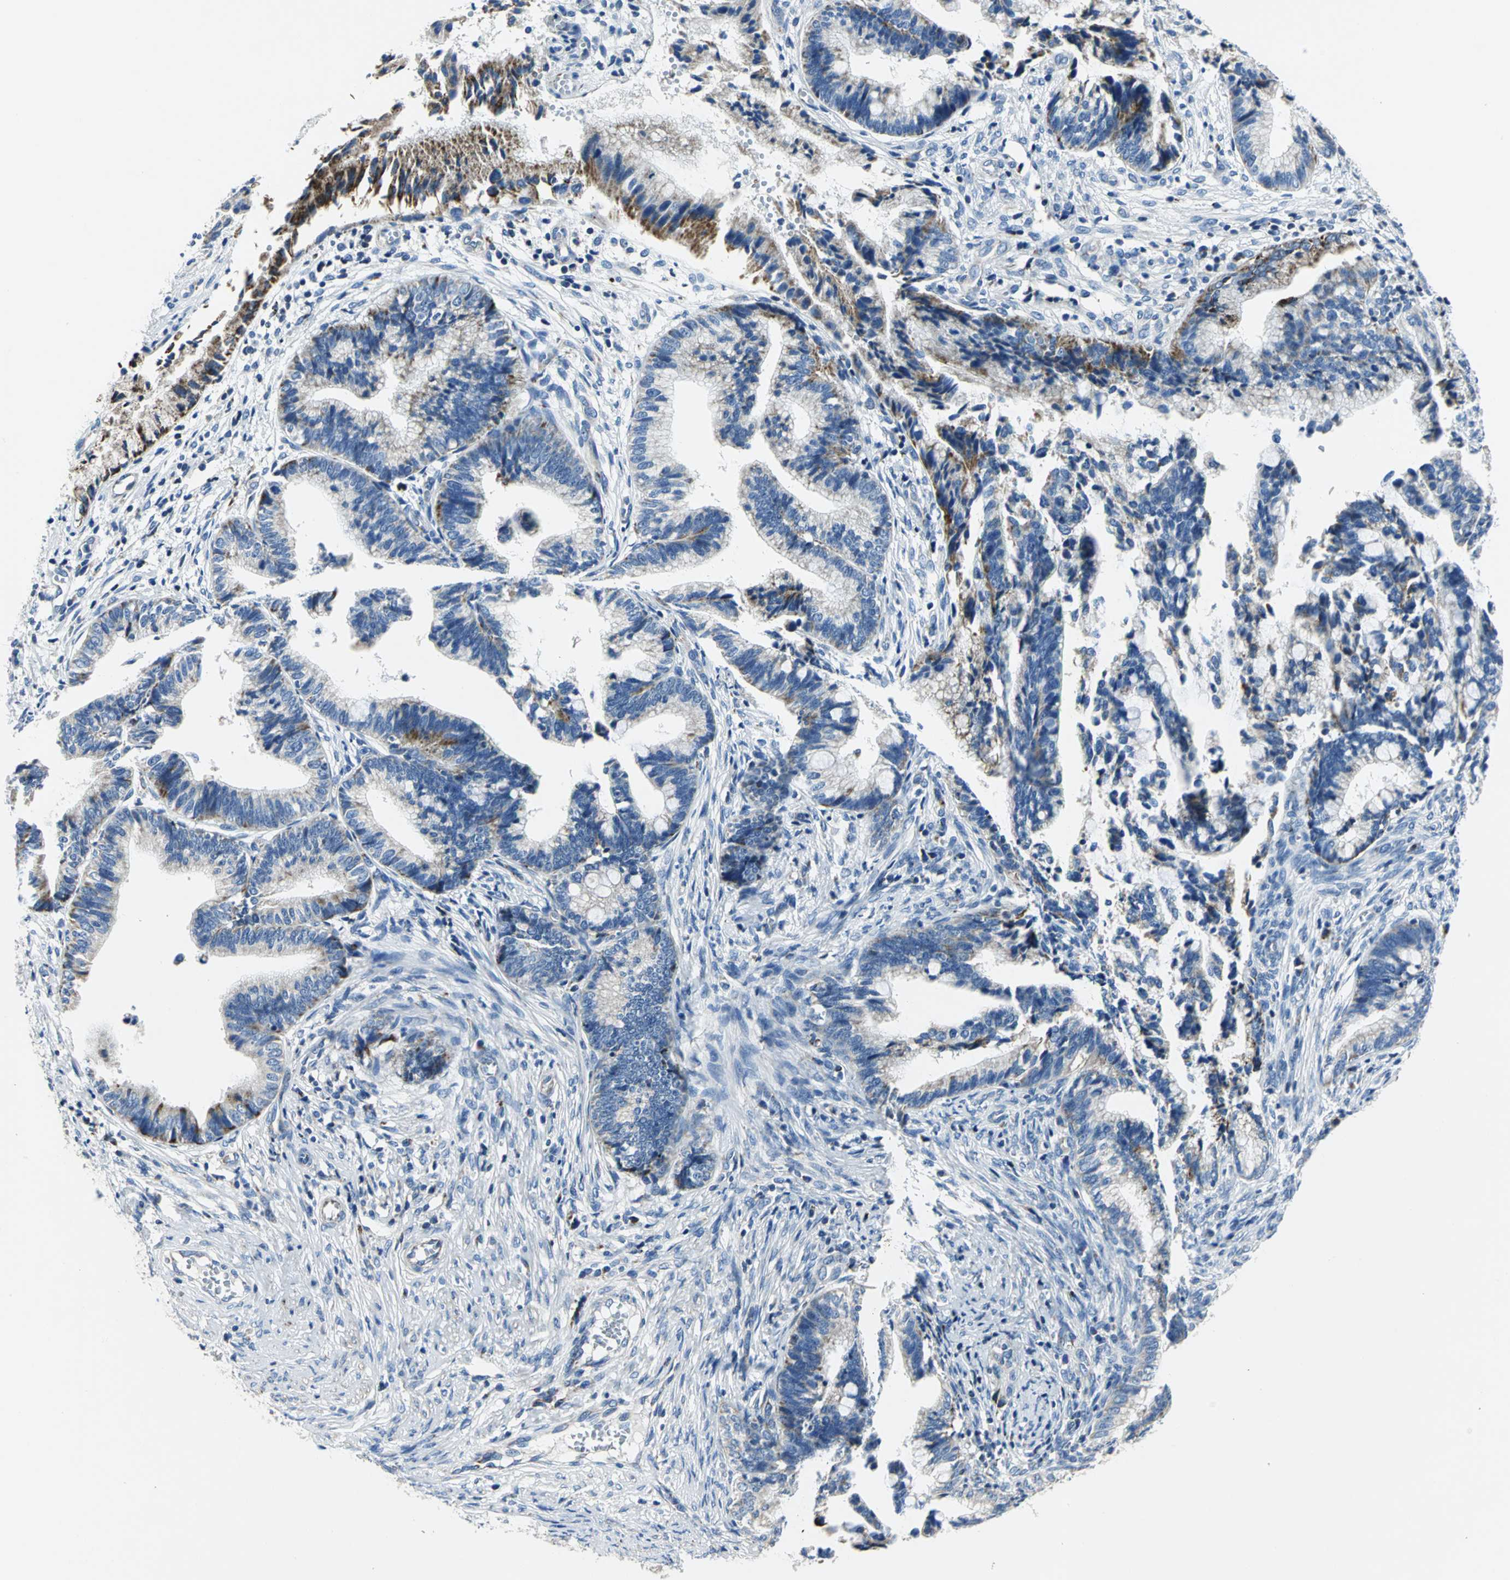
{"staining": {"intensity": "weak", "quantity": "<25%", "location": "cytoplasmic/membranous"}, "tissue": "cervical cancer", "cell_type": "Tumor cells", "image_type": "cancer", "snomed": [{"axis": "morphology", "description": "Adenocarcinoma, NOS"}, {"axis": "topography", "description": "Cervix"}], "caption": "DAB (3,3'-diaminobenzidine) immunohistochemical staining of human adenocarcinoma (cervical) reveals no significant staining in tumor cells. Nuclei are stained in blue.", "gene": "IFI6", "patient": {"sex": "female", "age": 36}}